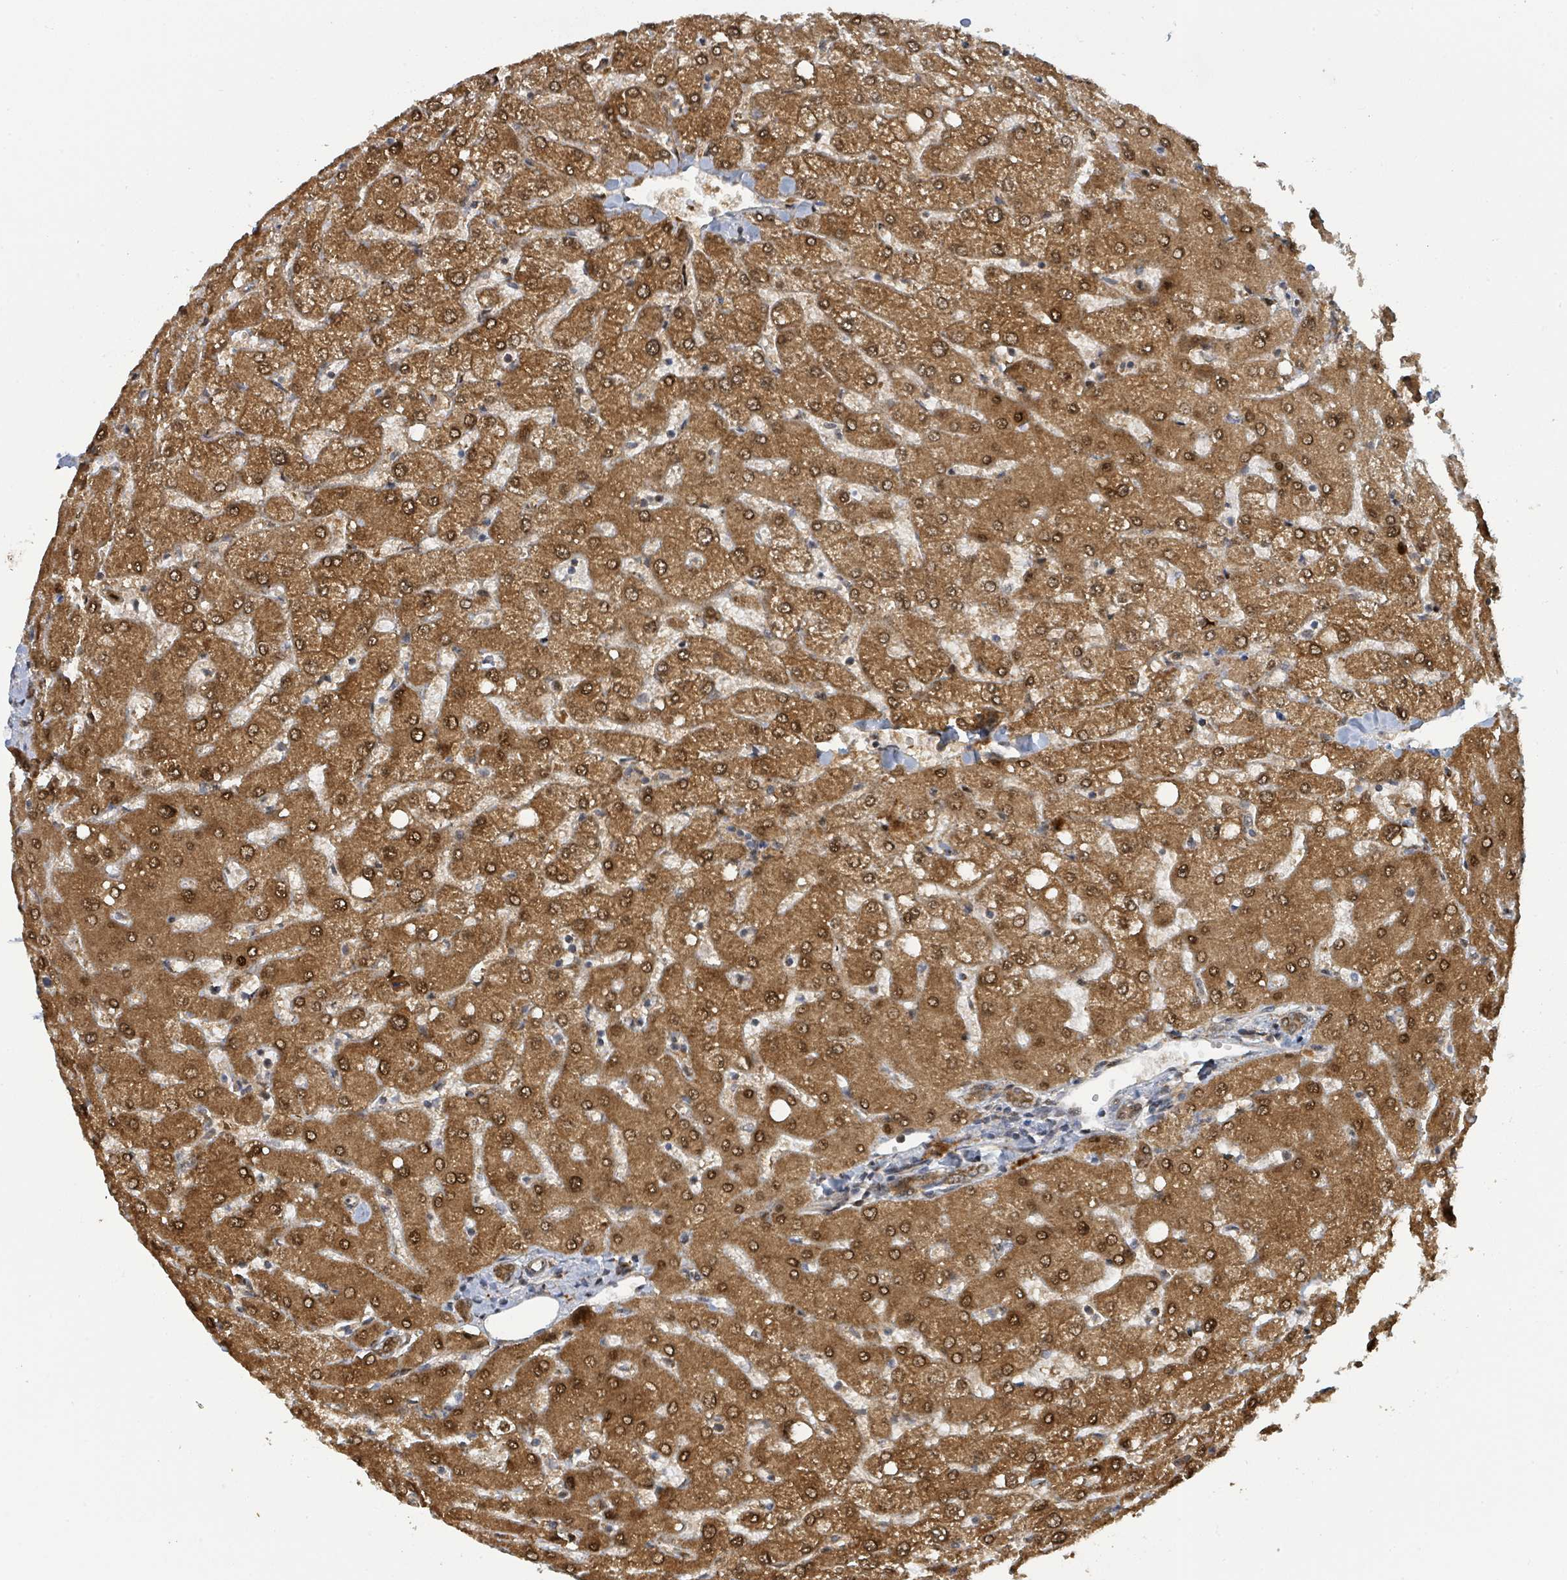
{"staining": {"intensity": "moderate", "quantity": ">75%", "location": "cytoplasmic/membranous,nuclear"}, "tissue": "liver", "cell_type": "Cholangiocytes", "image_type": "normal", "snomed": [{"axis": "morphology", "description": "Normal tissue, NOS"}, {"axis": "topography", "description": "Liver"}], "caption": "Liver stained with DAB immunohistochemistry displays medium levels of moderate cytoplasmic/membranous,nuclear staining in approximately >75% of cholangiocytes.", "gene": "PSMB7", "patient": {"sex": "female", "age": 54}}